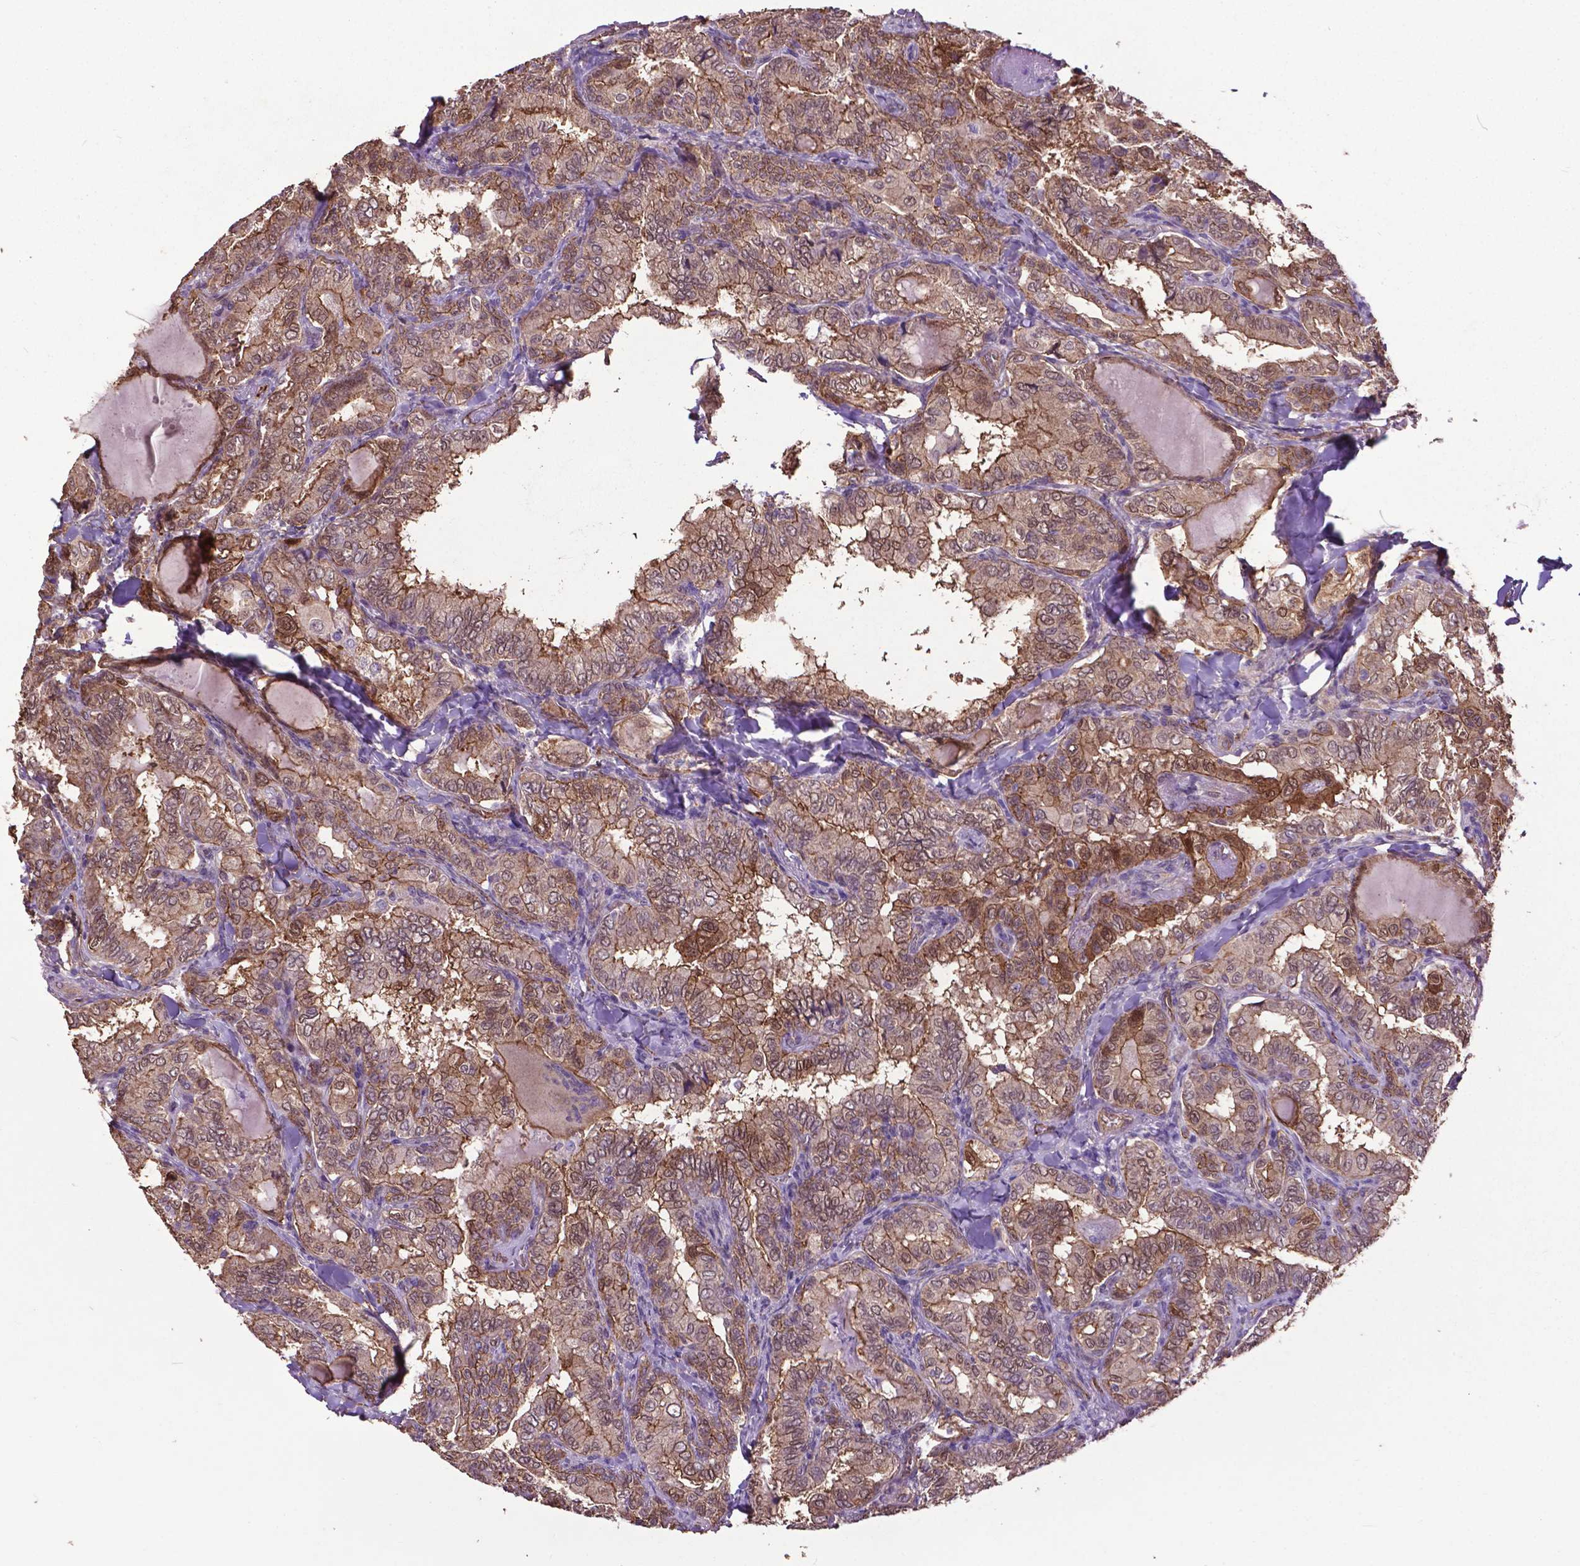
{"staining": {"intensity": "moderate", "quantity": ">75%", "location": "cytoplasmic/membranous,nuclear"}, "tissue": "thyroid cancer", "cell_type": "Tumor cells", "image_type": "cancer", "snomed": [{"axis": "morphology", "description": "Papillary adenocarcinoma, NOS"}, {"axis": "topography", "description": "Thyroid gland"}], "caption": "Protein expression analysis of human thyroid papillary adenocarcinoma reveals moderate cytoplasmic/membranous and nuclear positivity in about >75% of tumor cells.", "gene": "PDLIM1", "patient": {"sex": "female", "age": 75}}